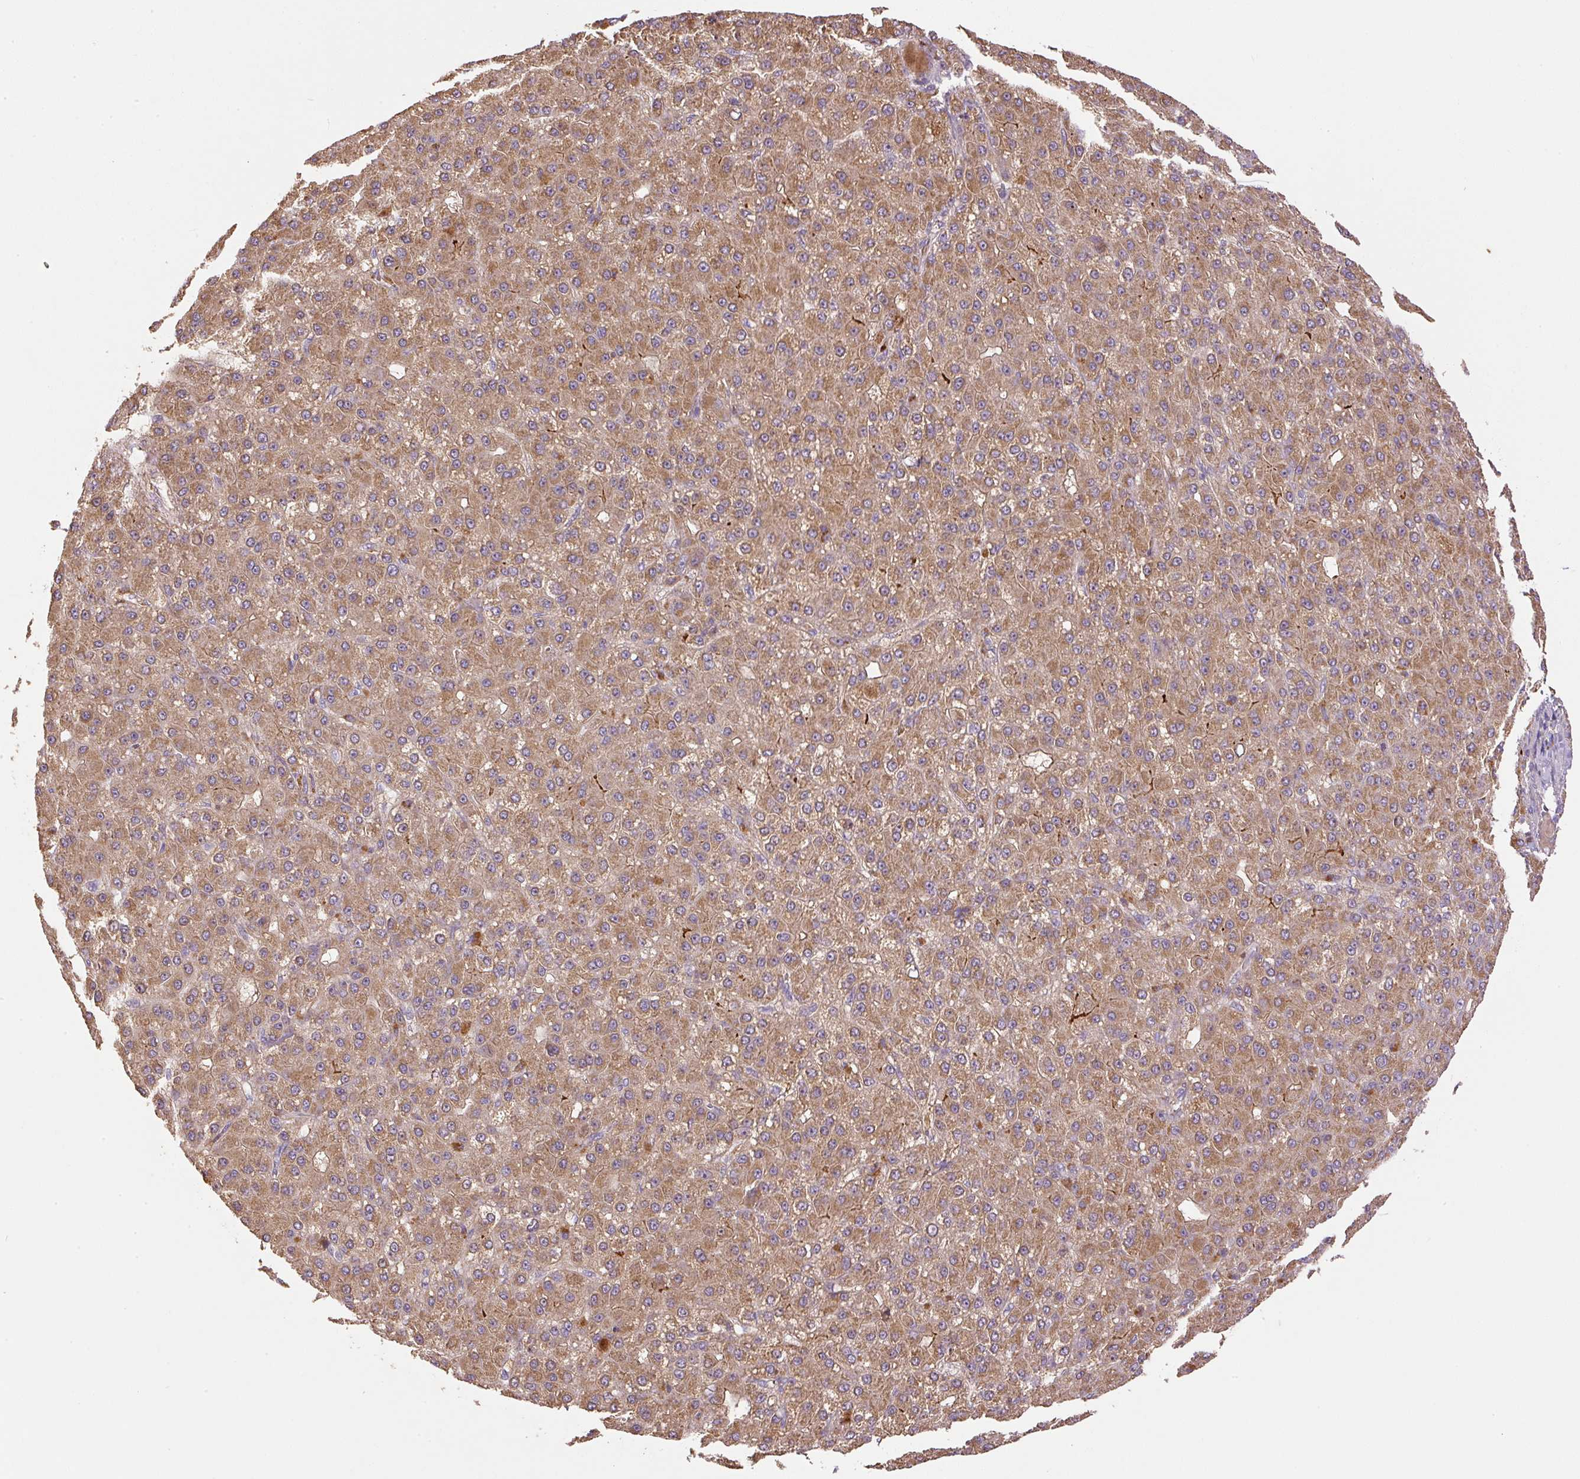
{"staining": {"intensity": "moderate", "quantity": ">75%", "location": "cytoplasmic/membranous"}, "tissue": "liver cancer", "cell_type": "Tumor cells", "image_type": "cancer", "snomed": [{"axis": "morphology", "description": "Carcinoma, Hepatocellular, NOS"}, {"axis": "topography", "description": "Liver"}], "caption": "Liver cancer (hepatocellular carcinoma) stained with DAB IHC shows medium levels of moderate cytoplasmic/membranous positivity in approximately >75% of tumor cells.", "gene": "DAPK1", "patient": {"sex": "male", "age": 67}}